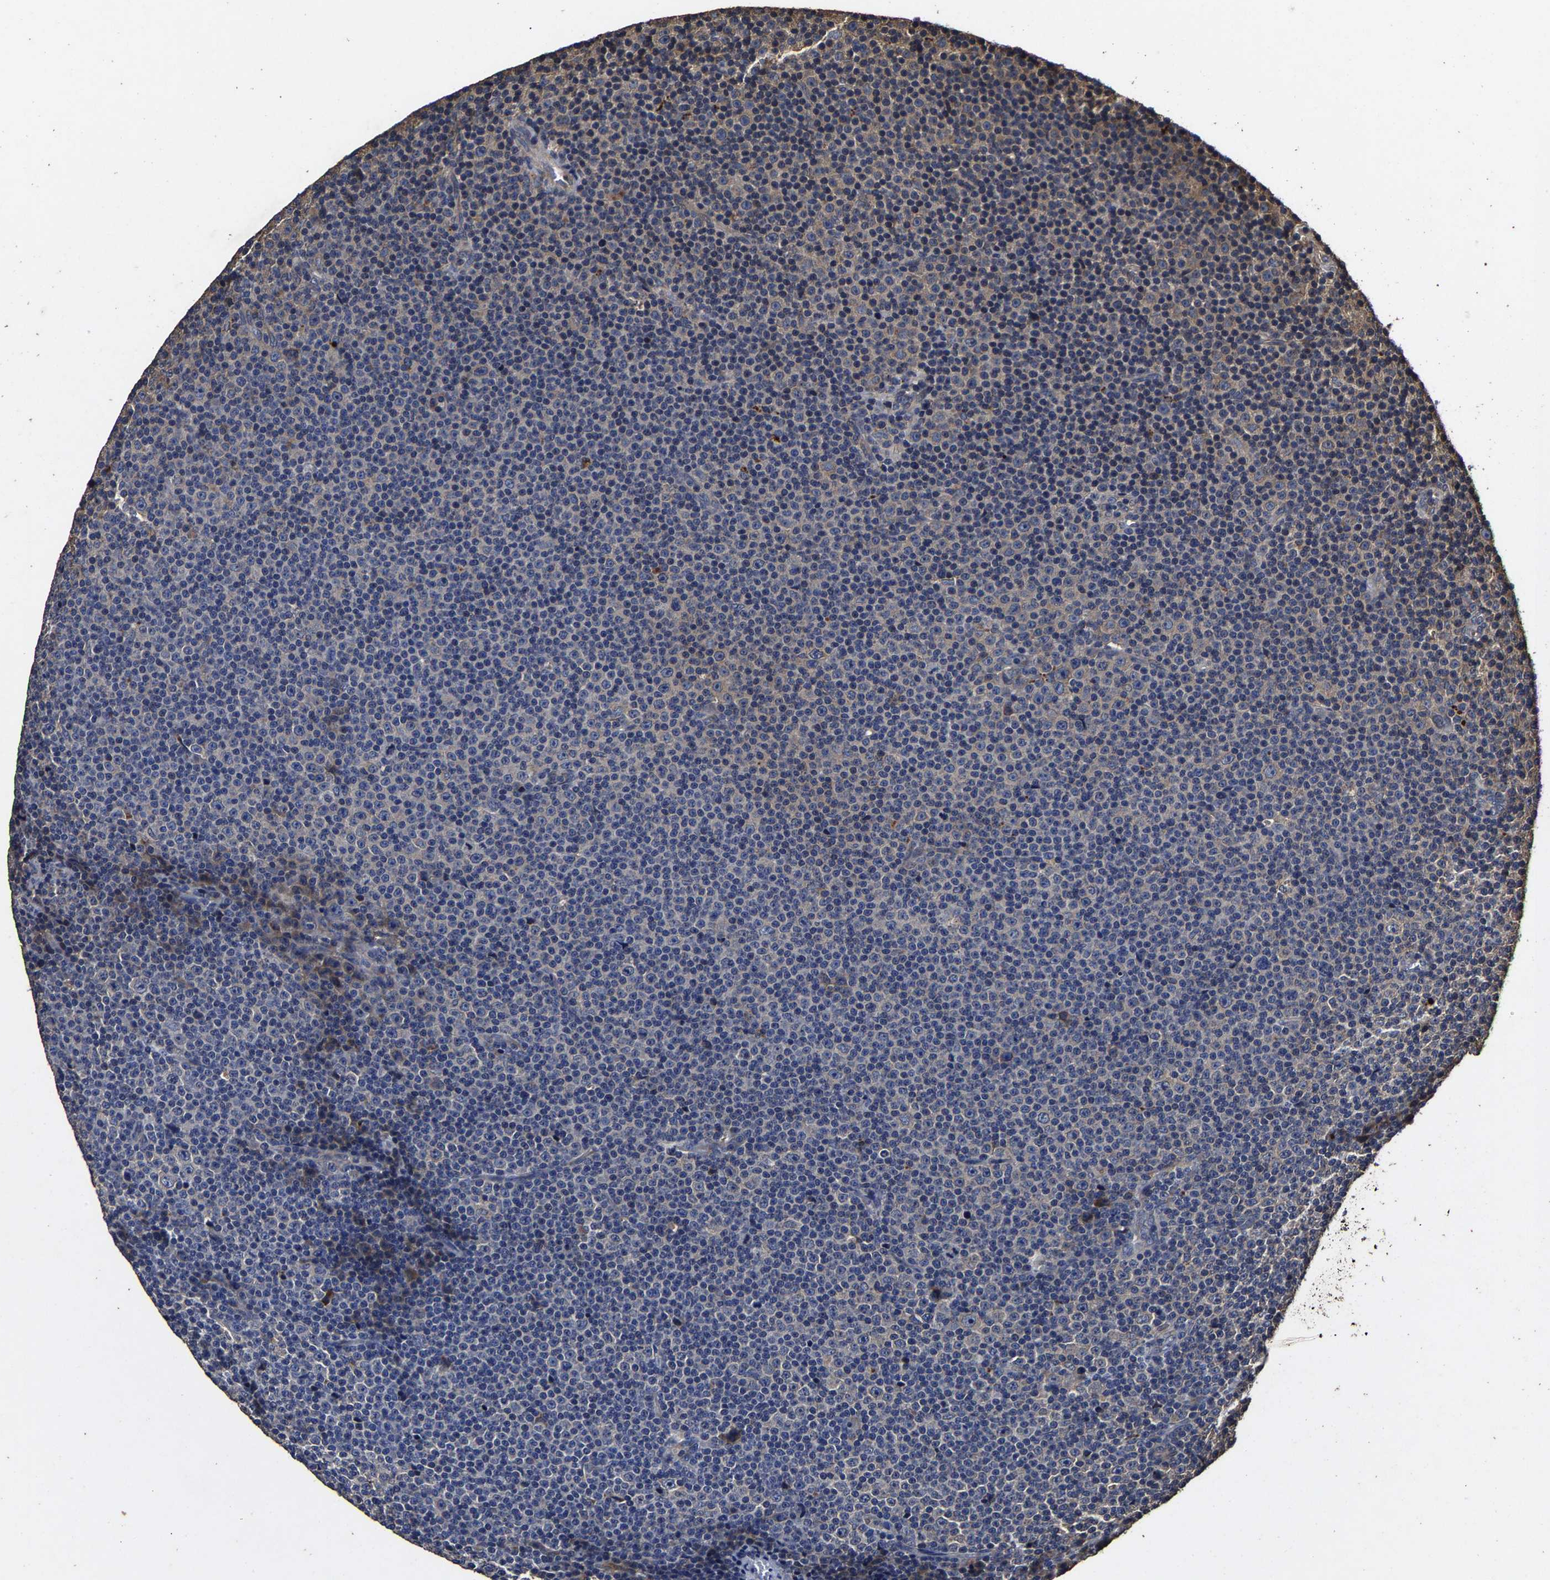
{"staining": {"intensity": "weak", "quantity": "<25%", "location": "cytoplasmic/membranous"}, "tissue": "lymphoma", "cell_type": "Tumor cells", "image_type": "cancer", "snomed": [{"axis": "morphology", "description": "Malignant lymphoma, non-Hodgkin's type, Low grade"}, {"axis": "topography", "description": "Lymph node"}], "caption": "High power microscopy micrograph of an IHC micrograph of malignant lymphoma, non-Hodgkin's type (low-grade), revealing no significant positivity in tumor cells.", "gene": "PPM1K", "patient": {"sex": "female", "age": 67}}